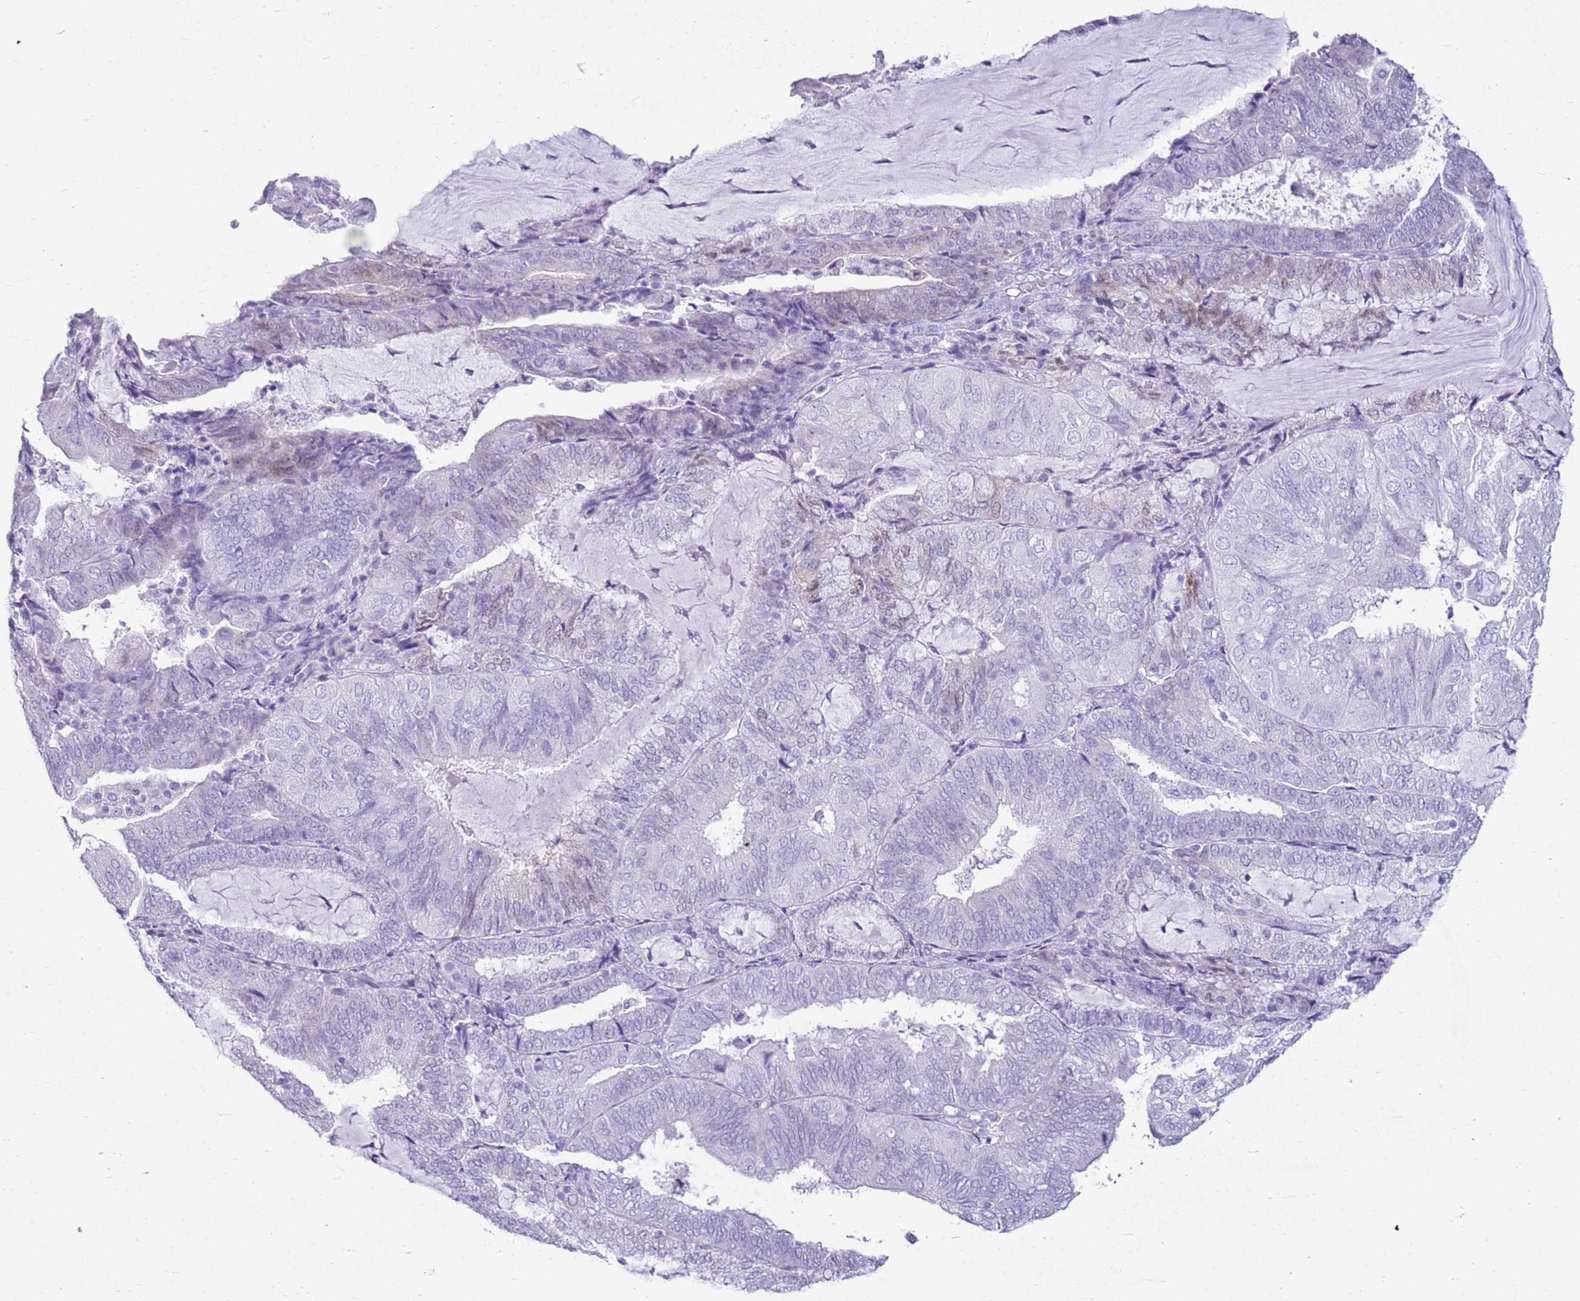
{"staining": {"intensity": "negative", "quantity": "none", "location": "none"}, "tissue": "endometrial cancer", "cell_type": "Tumor cells", "image_type": "cancer", "snomed": [{"axis": "morphology", "description": "Adenocarcinoma, NOS"}, {"axis": "topography", "description": "Endometrium"}], "caption": "IHC micrograph of adenocarcinoma (endometrial) stained for a protein (brown), which demonstrates no positivity in tumor cells.", "gene": "CA8", "patient": {"sex": "female", "age": 81}}